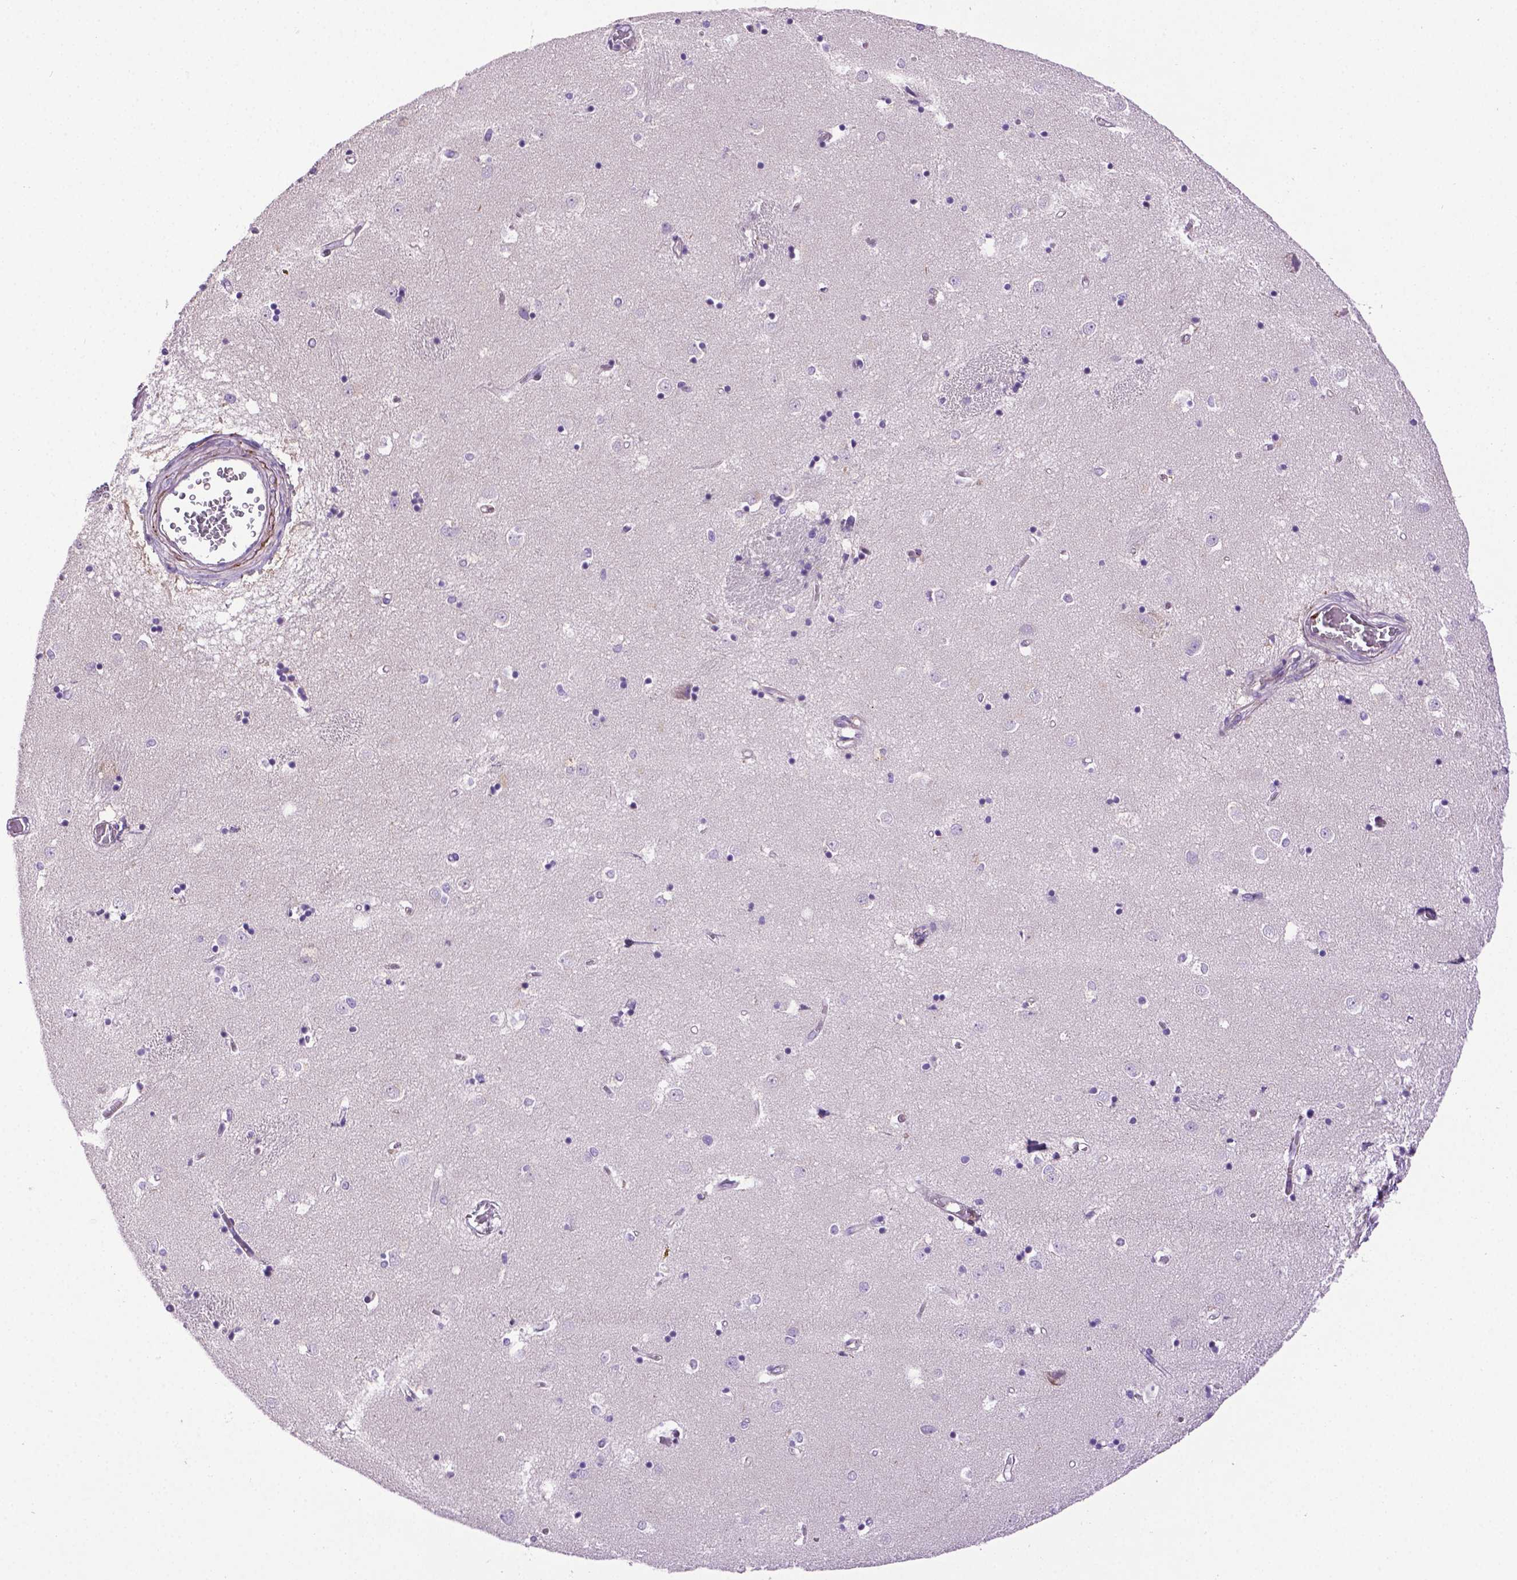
{"staining": {"intensity": "negative", "quantity": "none", "location": "none"}, "tissue": "caudate", "cell_type": "Glial cells", "image_type": "normal", "snomed": [{"axis": "morphology", "description": "Normal tissue, NOS"}, {"axis": "topography", "description": "Lateral ventricle wall"}], "caption": "Immunohistochemistry (IHC) micrograph of benign human caudate stained for a protein (brown), which demonstrates no staining in glial cells.", "gene": "CCER2", "patient": {"sex": "male", "age": 54}}